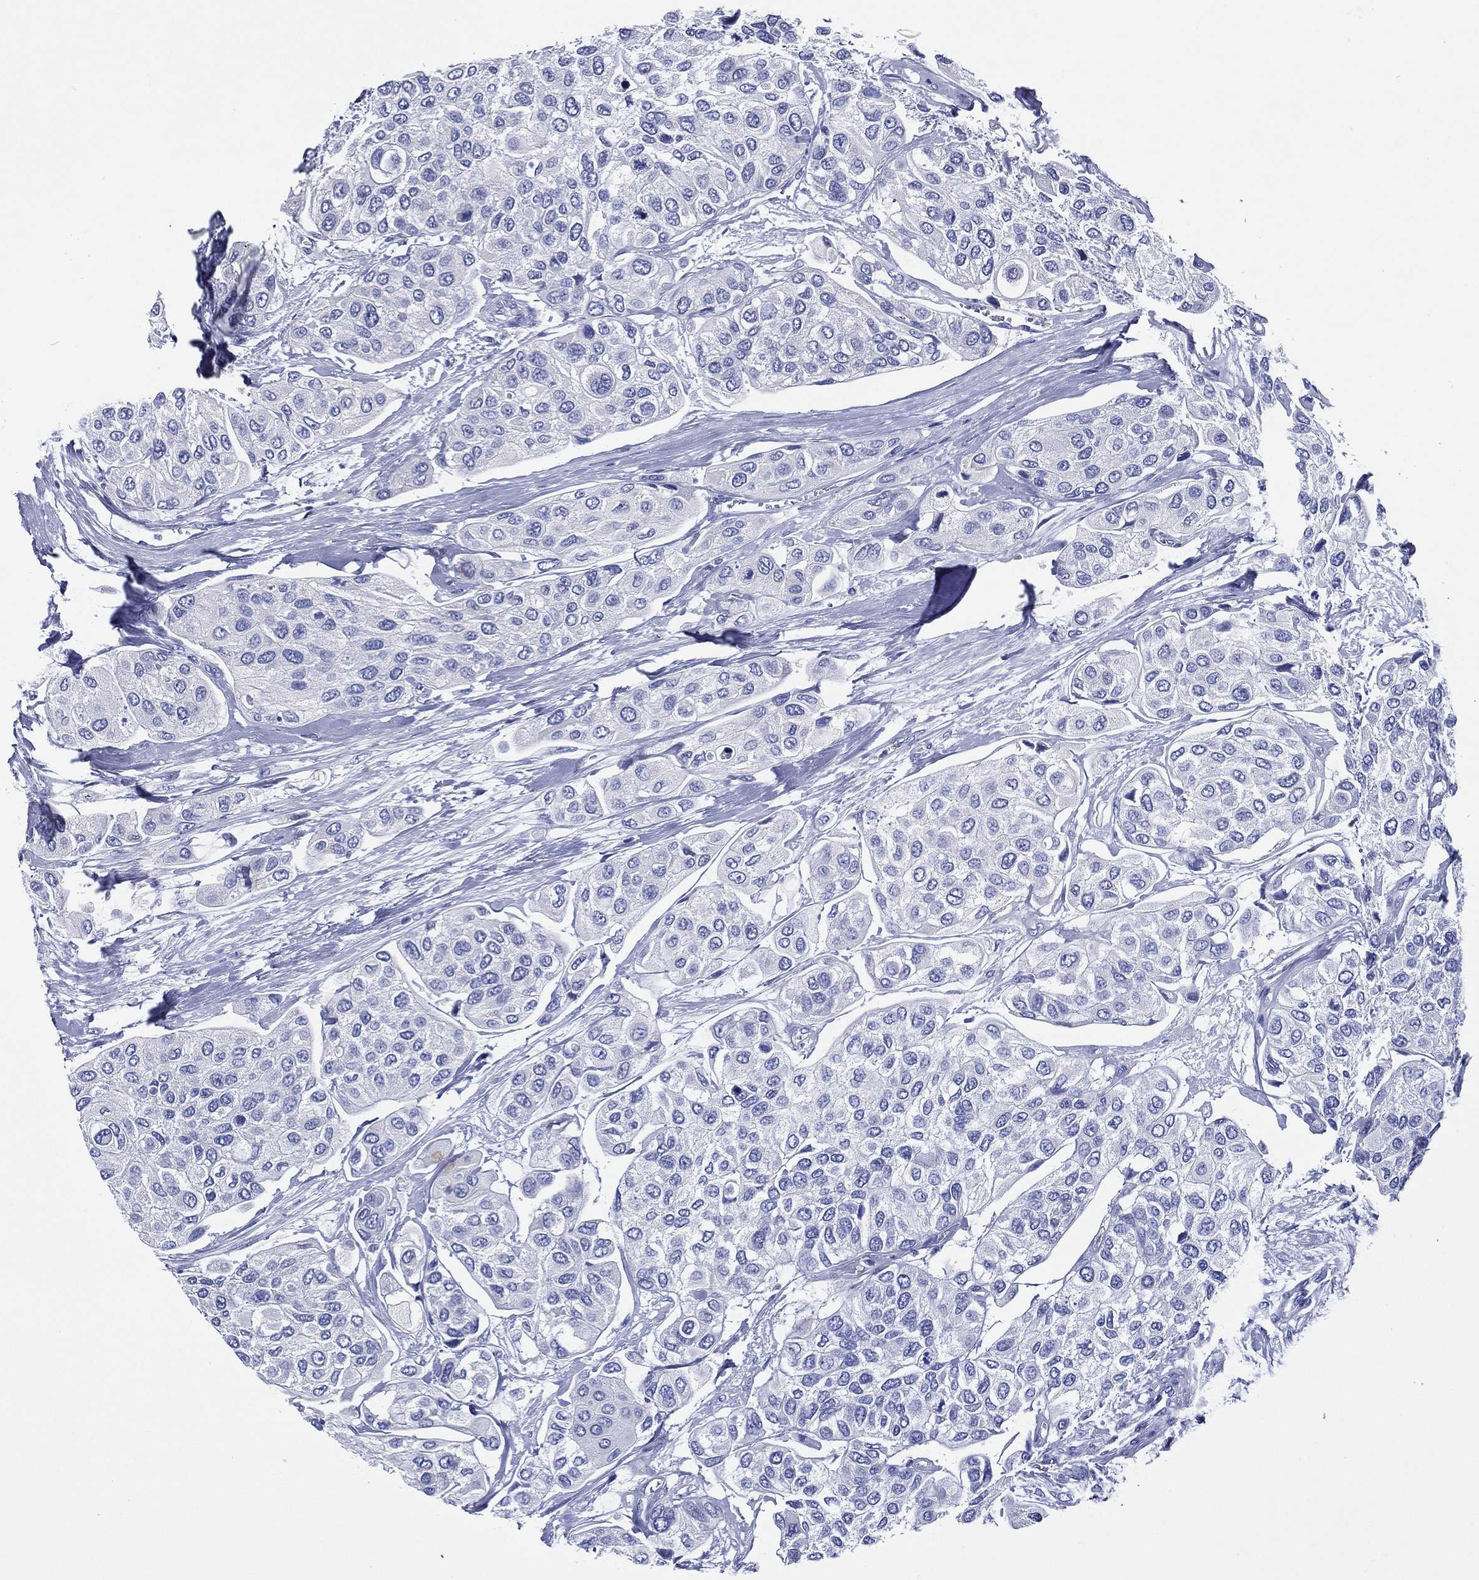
{"staining": {"intensity": "negative", "quantity": "none", "location": "none"}, "tissue": "urothelial cancer", "cell_type": "Tumor cells", "image_type": "cancer", "snomed": [{"axis": "morphology", "description": "Urothelial carcinoma, High grade"}, {"axis": "topography", "description": "Urinary bladder"}], "caption": "Immunohistochemistry image of urothelial cancer stained for a protein (brown), which exhibits no expression in tumor cells.", "gene": "ACE2", "patient": {"sex": "male", "age": 77}}